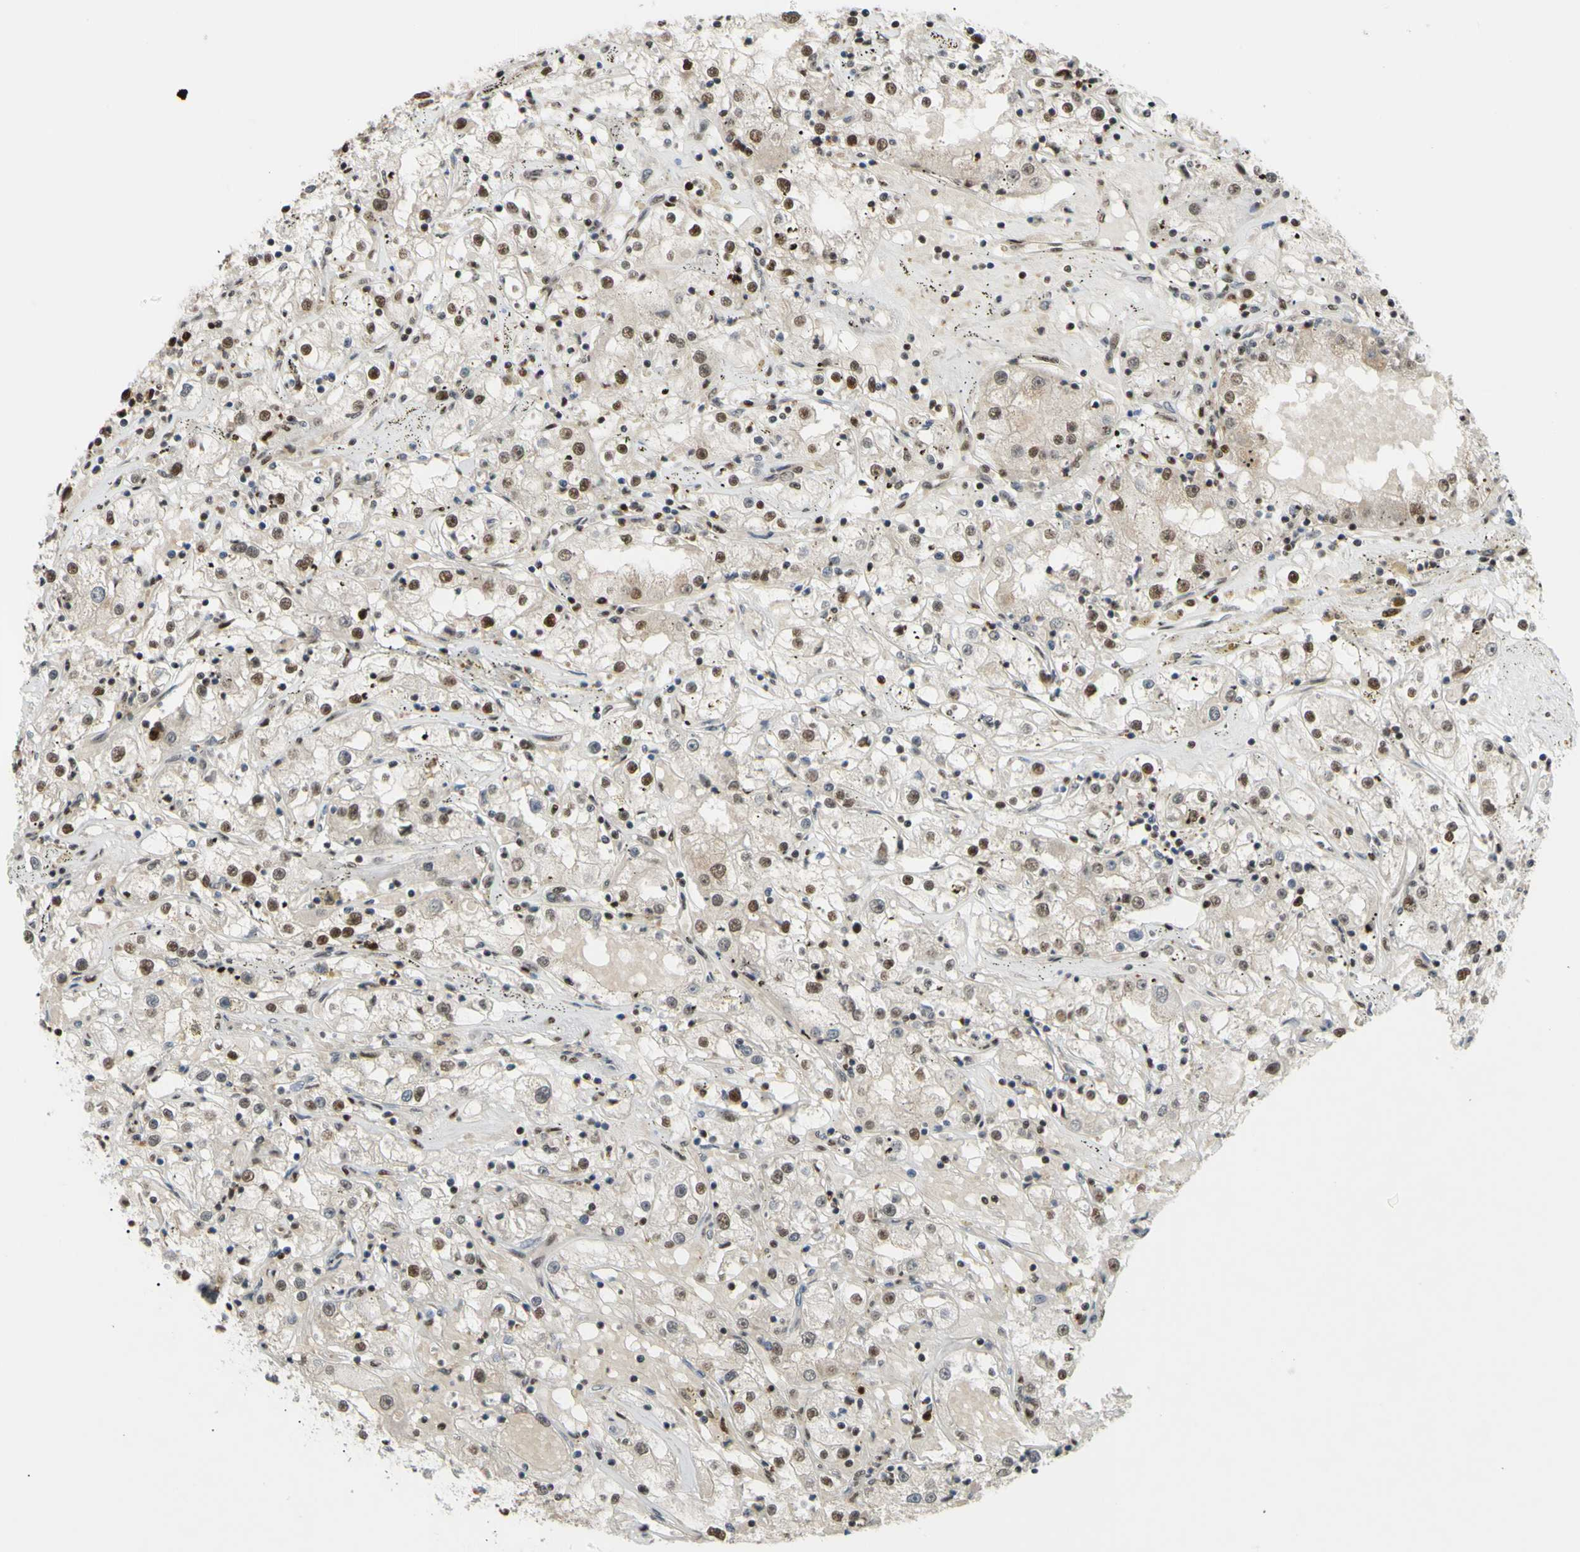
{"staining": {"intensity": "moderate", "quantity": ">75%", "location": "cytoplasmic/membranous,nuclear"}, "tissue": "renal cancer", "cell_type": "Tumor cells", "image_type": "cancer", "snomed": [{"axis": "morphology", "description": "Adenocarcinoma, NOS"}, {"axis": "topography", "description": "Kidney"}], "caption": "Immunohistochemical staining of human renal adenocarcinoma displays moderate cytoplasmic/membranous and nuclear protein positivity in approximately >75% of tumor cells. Using DAB (3,3'-diaminobenzidine) (brown) and hematoxylin (blue) stains, captured at high magnification using brightfield microscopy.", "gene": "FKBP5", "patient": {"sex": "male", "age": 56}}